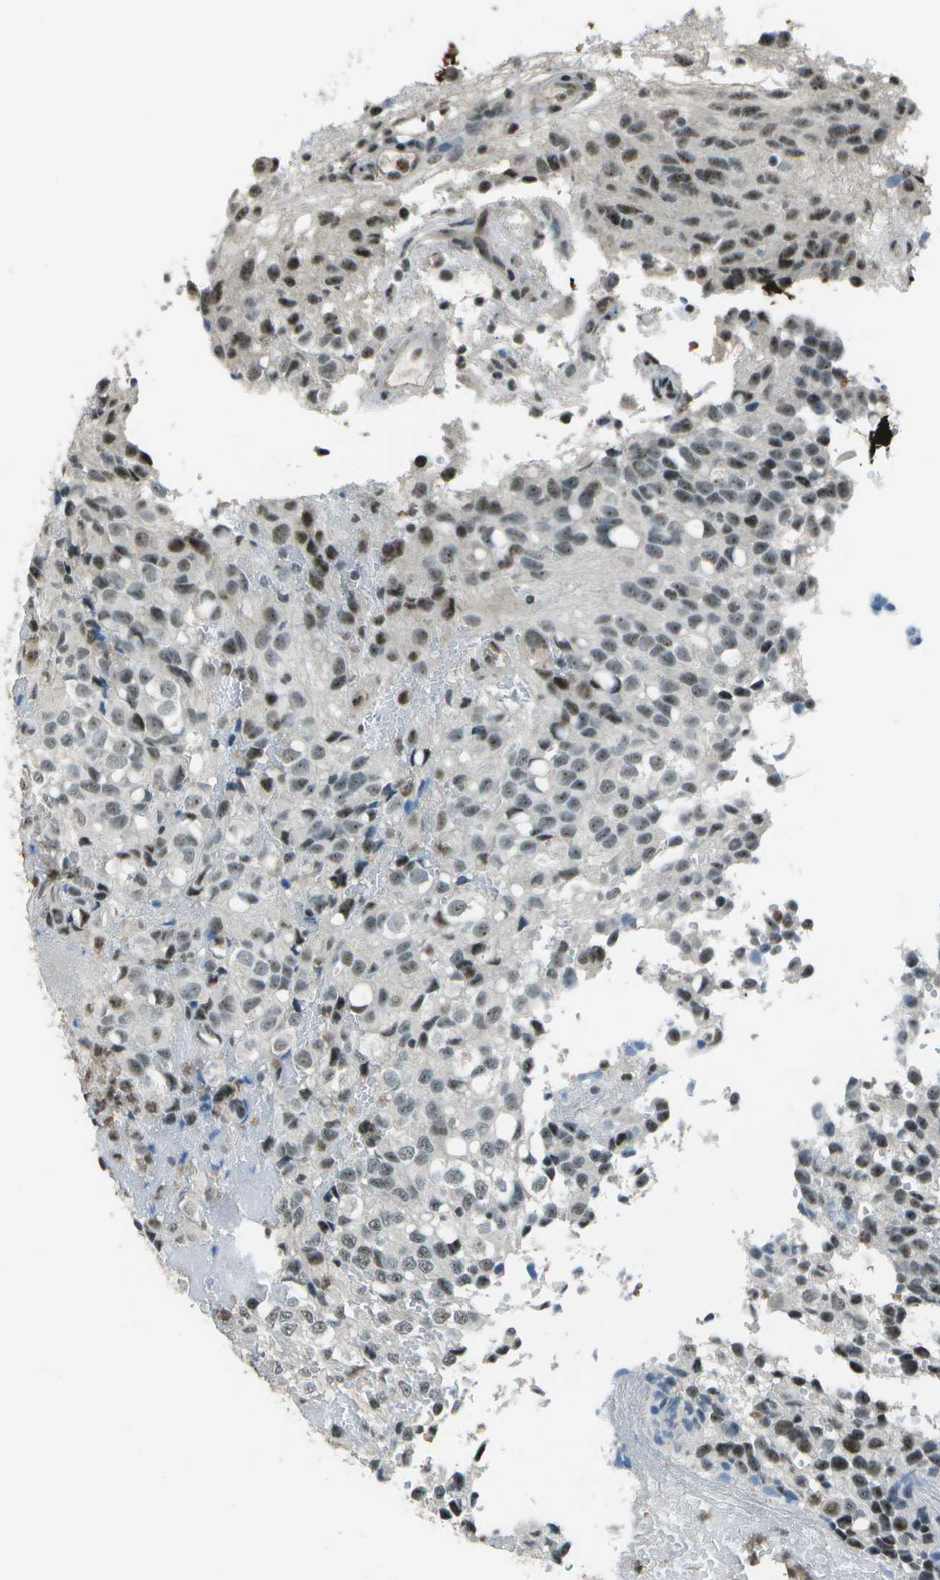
{"staining": {"intensity": "moderate", "quantity": ">75%", "location": "nuclear"}, "tissue": "glioma", "cell_type": "Tumor cells", "image_type": "cancer", "snomed": [{"axis": "morphology", "description": "Glioma, malignant, High grade"}, {"axis": "topography", "description": "Brain"}], "caption": "High-magnification brightfield microscopy of malignant glioma (high-grade) stained with DAB (3,3'-diaminobenzidine) (brown) and counterstained with hematoxylin (blue). tumor cells exhibit moderate nuclear expression is present in about>75% of cells. (DAB = brown stain, brightfield microscopy at high magnification).", "gene": "DEPDC1", "patient": {"sex": "male", "age": 32}}